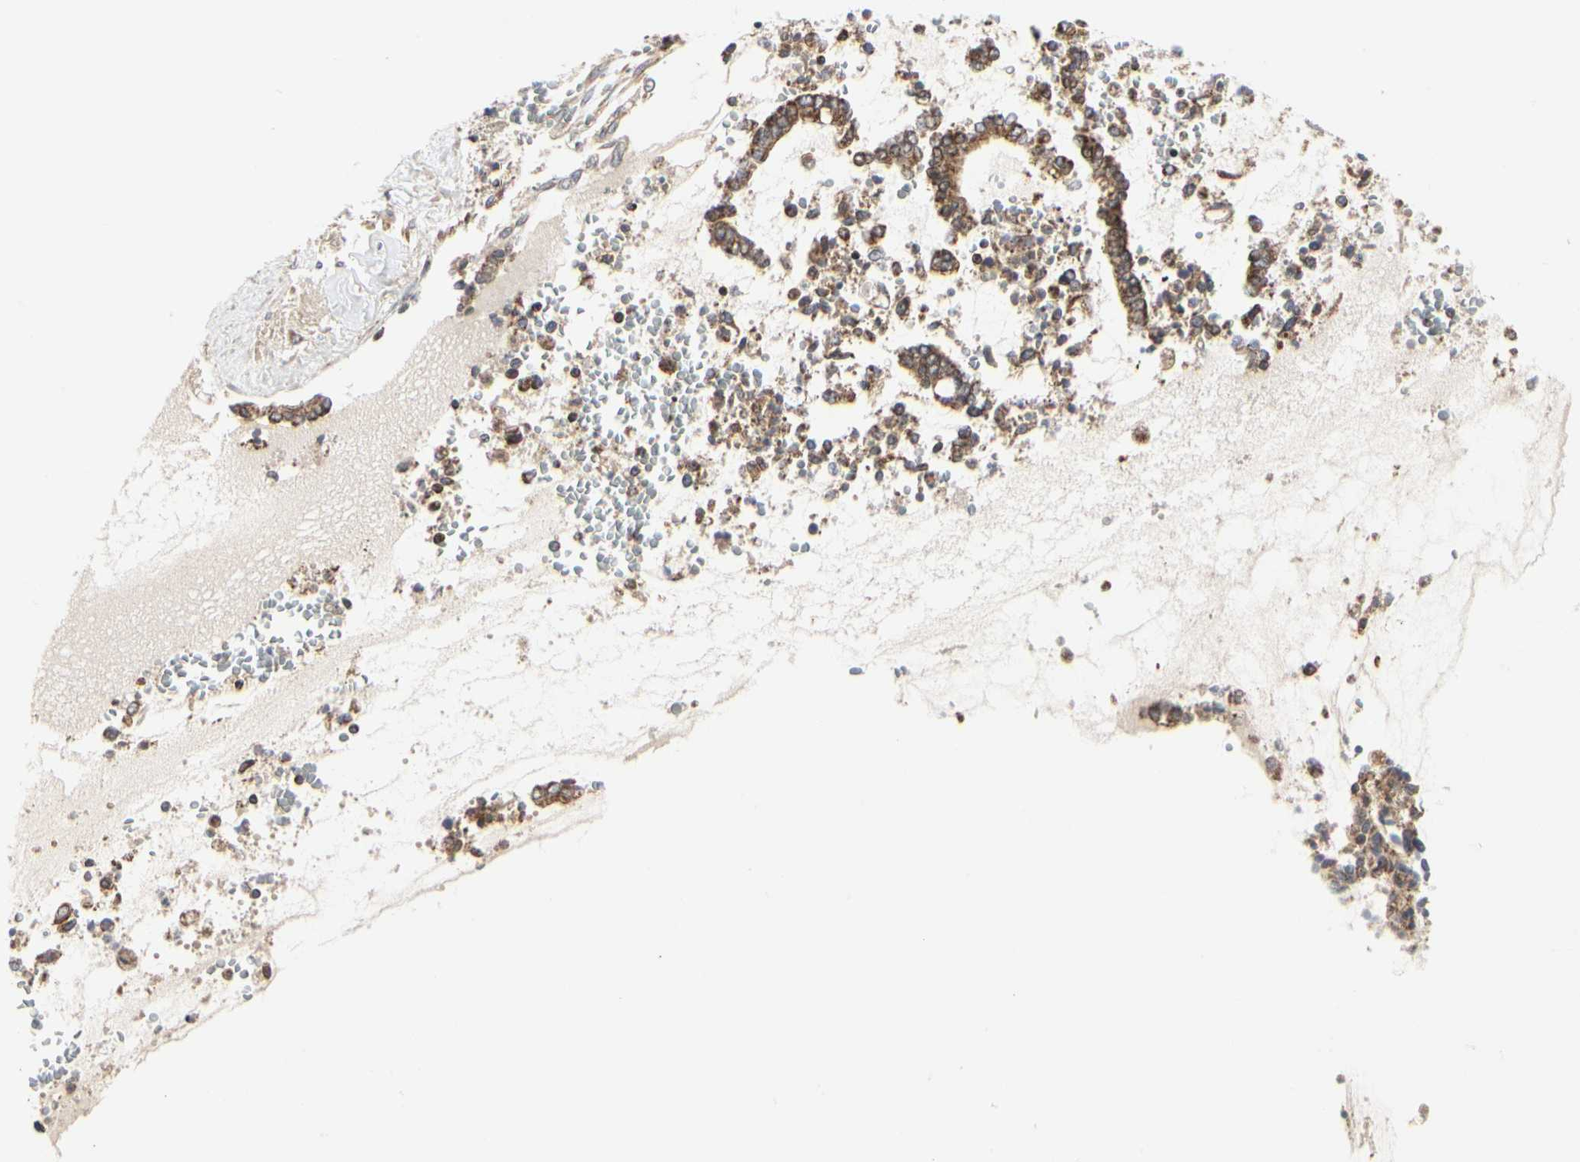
{"staining": {"intensity": "moderate", "quantity": ">75%", "location": "cytoplasmic/membranous"}, "tissue": "cervical cancer", "cell_type": "Tumor cells", "image_type": "cancer", "snomed": [{"axis": "morphology", "description": "Adenocarcinoma, NOS"}, {"axis": "topography", "description": "Cervix"}], "caption": "Immunohistochemical staining of human adenocarcinoma (cervical) exhibits medium levels of moderate cytoplasmic/membranous staining in approximately >75% of tumor cells. (Brightfield microscopy of DAB IHC at high magnification).", "gene": "TSKU", "patient": {"sex": "female", "age": 44}}